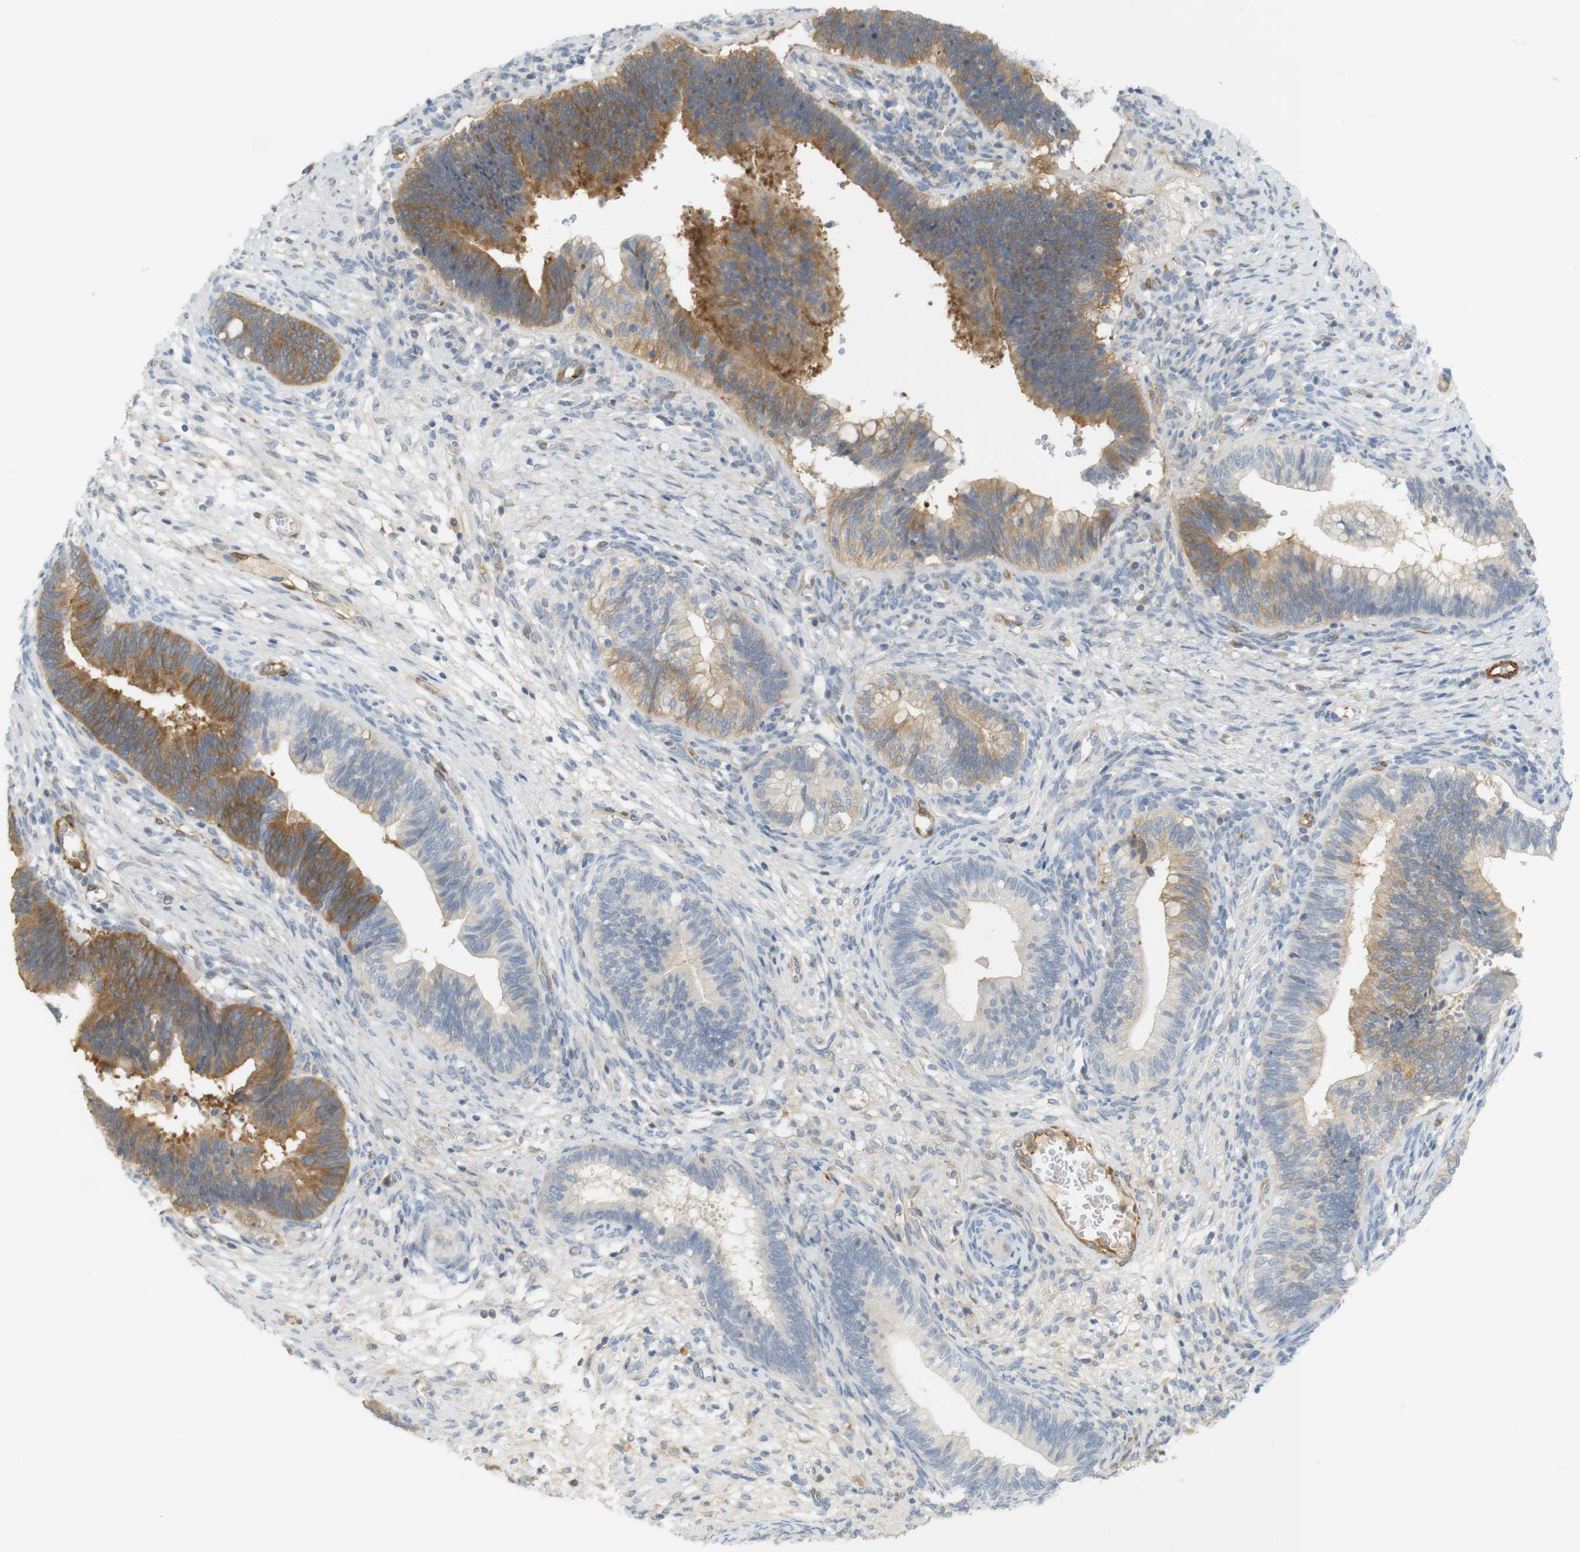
{"staining": {"intensity": "moderate", "quantity": "25%-75%", "location": "cytoplasmic/membranous"}, "tissue": "cervical cancer", "cell_type": "Tumor cells", "image_type": "cancer", "snomed": [{"axis": "morphology", "description": "Adenocarcinoma, NOS"}, {"axis": "topography", "description": "Cervix"}], "caption": "Immunohistochemical staining of human cervical cancer (adenocarcinoma) exhibits moderate cytoplasmic/membranous protein staining in about 25%-75% of tumor cells. Using DAB (brown) and hematoxylin (blue) stains, captured at high magnification using brightfield microscopy.", "gene": "PDE3A", "patient": {"sex": "female", "age": 44}}